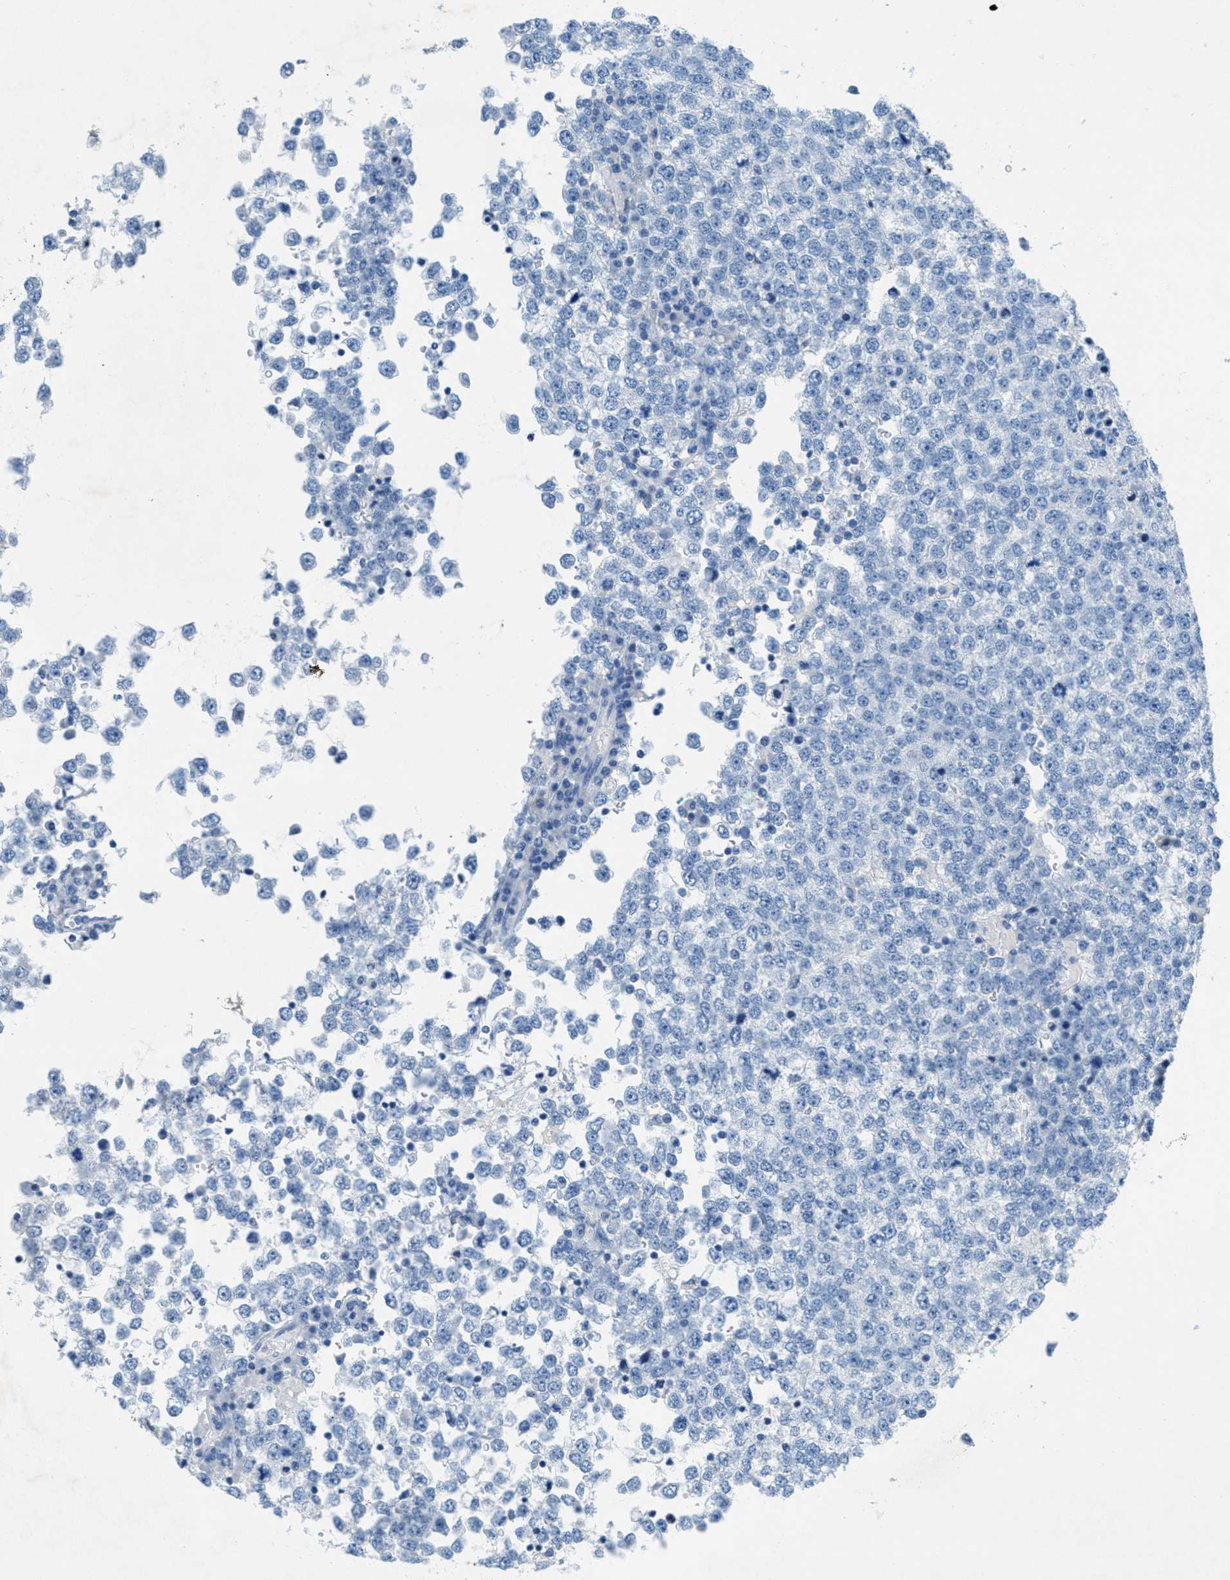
{"staining": {"intensity": "negative", "quantity": "none", "location": "none"}, "tissue": "testis cancer", "cell_type": "Tumor cells", "image_type": "cancer", "snomed": [{"axis": "morphology", "description": "Seminoma, NOS"}, {"axis": "topography", "description": "Testis"}], "caption": "DAB immunohistochemical staining of human testis cancer displays no significant positivity in tumor cells. (Immunohistochemistry (ihc), brightfield microscopy, high magnification).", "gene": "GALNT17", "patient": {"sex": "male", "age": 65}}